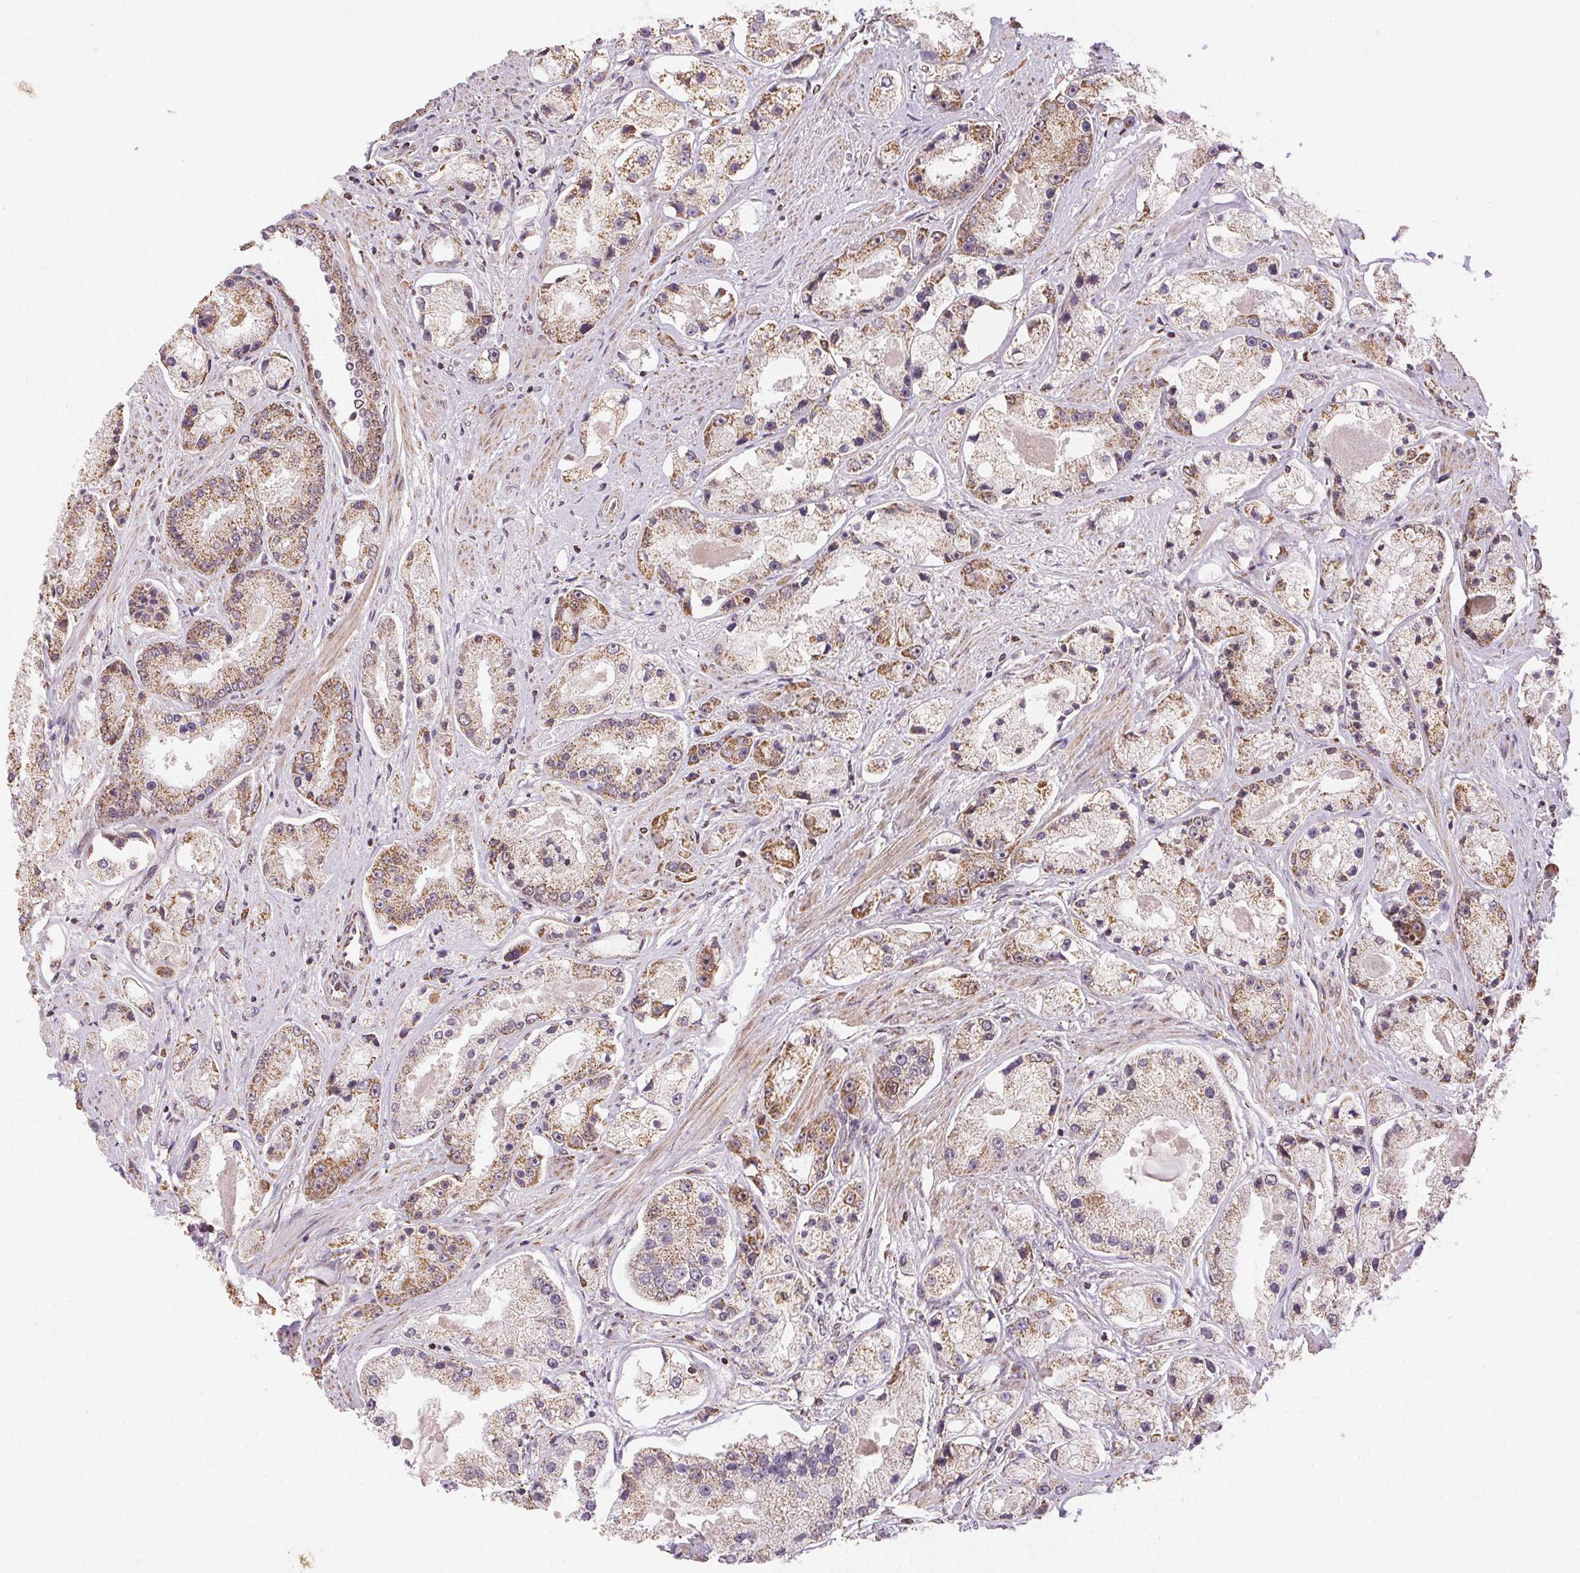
{"staining": {"intensity": "moderate", "quantity": ">75%", "location": "cytoplasmic/membranous"}, "tissue": "prostate cancer", "cell_type": "Tumor cells", "image_type": "cancer", "snomed": [{"axis": "morphology", "description": "Adenocarcinoma, High grade"}, {"axis": "topography", "description": "Prostate"}], "caption": "Protein expression analysis of prostate cancer exhibits moderate cytoplasmic/membranous positivity in about >75% of tumor cells. (brown staining indicates protein expression, while blue staining denotes nuclei).", "gene": "PIWIL4", "patient": {"sex": "male", "age": 67}}